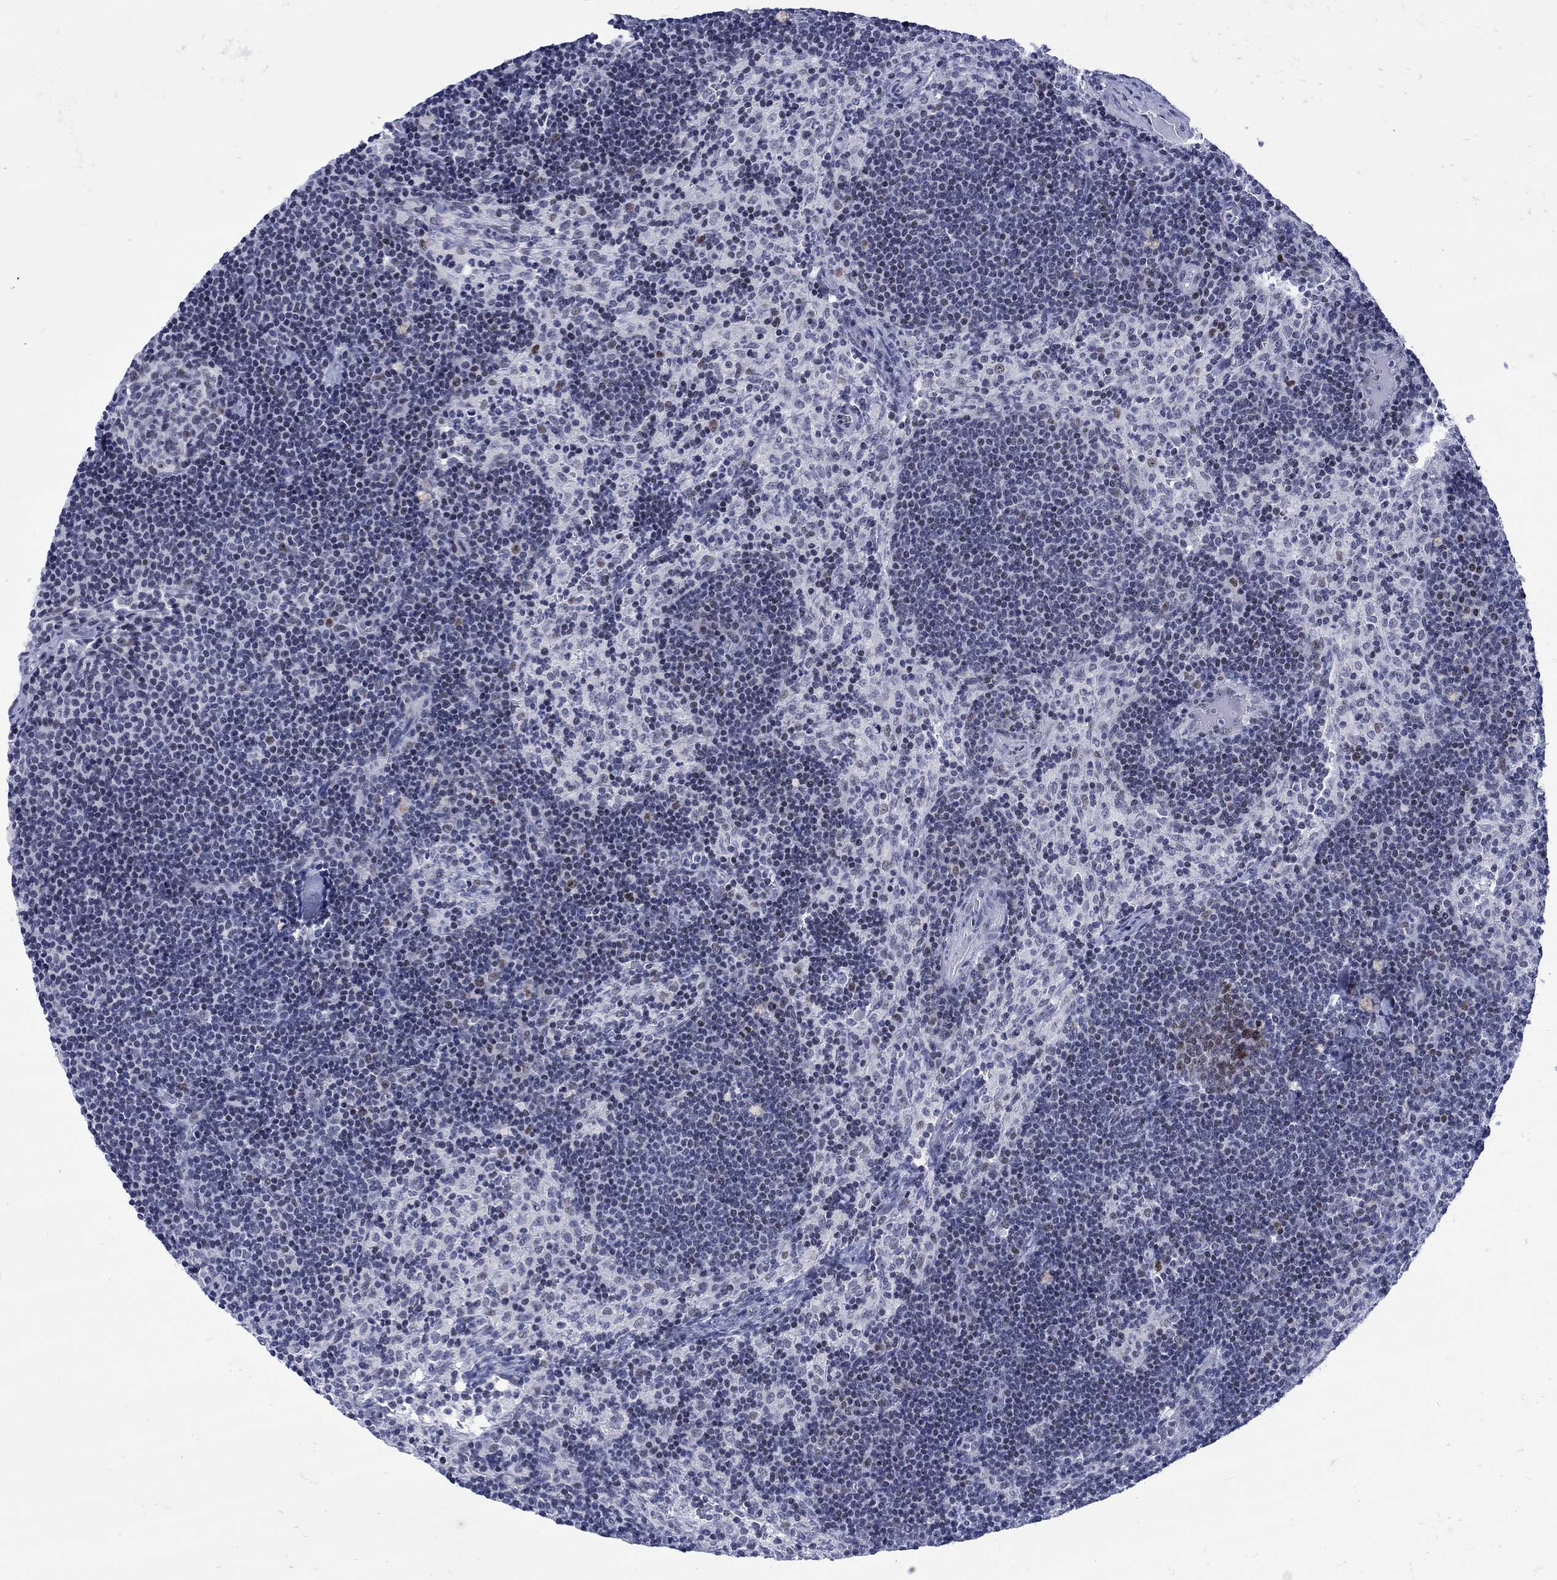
{"staining": {"intensity": "negative", "quantity": "none", "location": "none"}, "tissue": "lymph node", "cell_type": "Germinal center cells", "image_type": "normal", "snomed": [{"axis": "morphology", "description": "Normal tissue, NOS"}, {"axis": "topography", "description": "Lymph node"}], "caption": "Immunohistochemistry histopathology image of benign human lymph node stained for a protein (brown), which displays no staining in germinal center cells.", "gene": "CDCA2", "patient": {"sex": "female", "age": 34}}